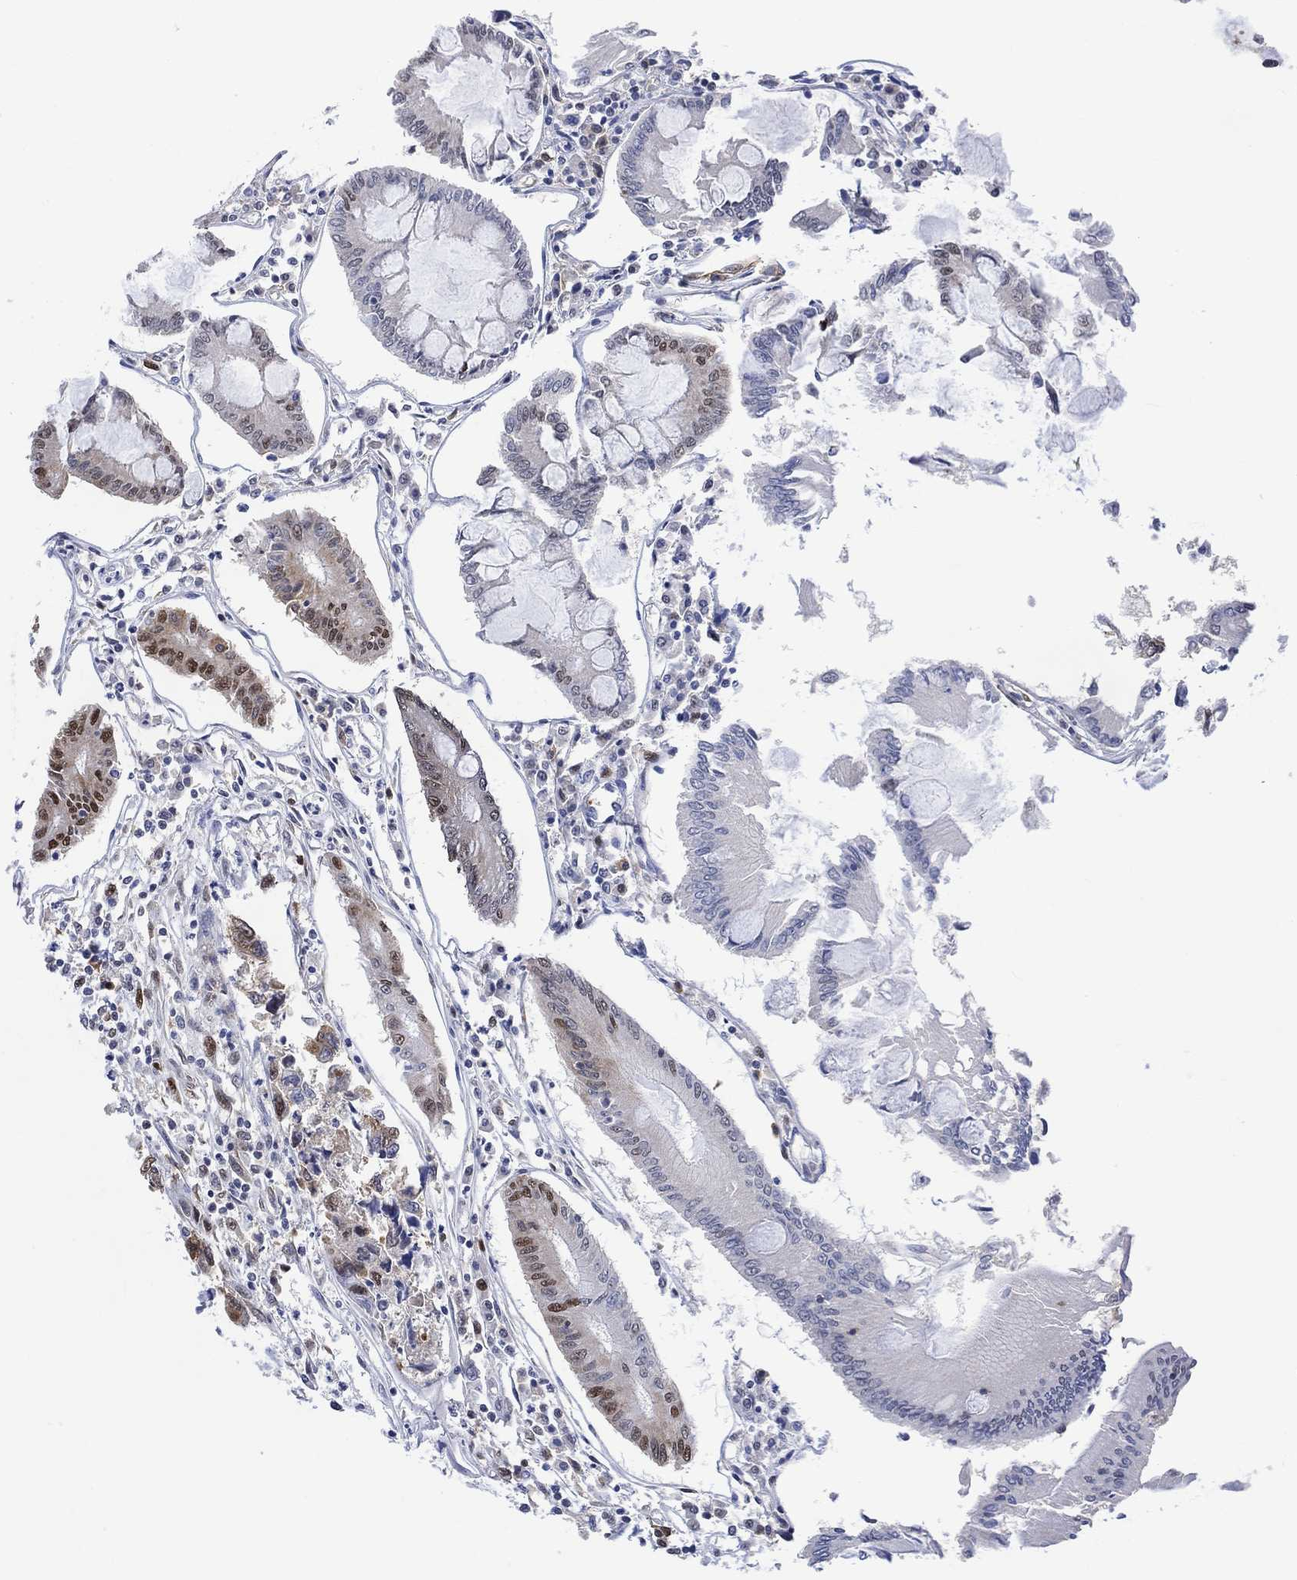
{"staining": {"intensity": "moderate", "quantity": "25%-75%", "location": "cytoplasmic/membranous,nuclear"}, "tissue": "colorectal cancer", "cell_type": "Tumor cells", "image_type": "cancer", "snomed": [{"axis": "morphology", "description": "Adenocarcinoma, NOS"}, {"axis": "topography", "description": "Colon"}], "caption": "Protein staining by IHC displays moderate cytoplasmic/membranous and nuclear staining in about 25%-75% of tumor cells in colorectal cancer. Using DAB (3,3'-diaminobenzidine) (brown) and hematoxylin (blue) stains, captured at high magnification using brightfield microscopy.", "gene": "RAD54L2", "patient": {"sex": "female", "age": 65}}